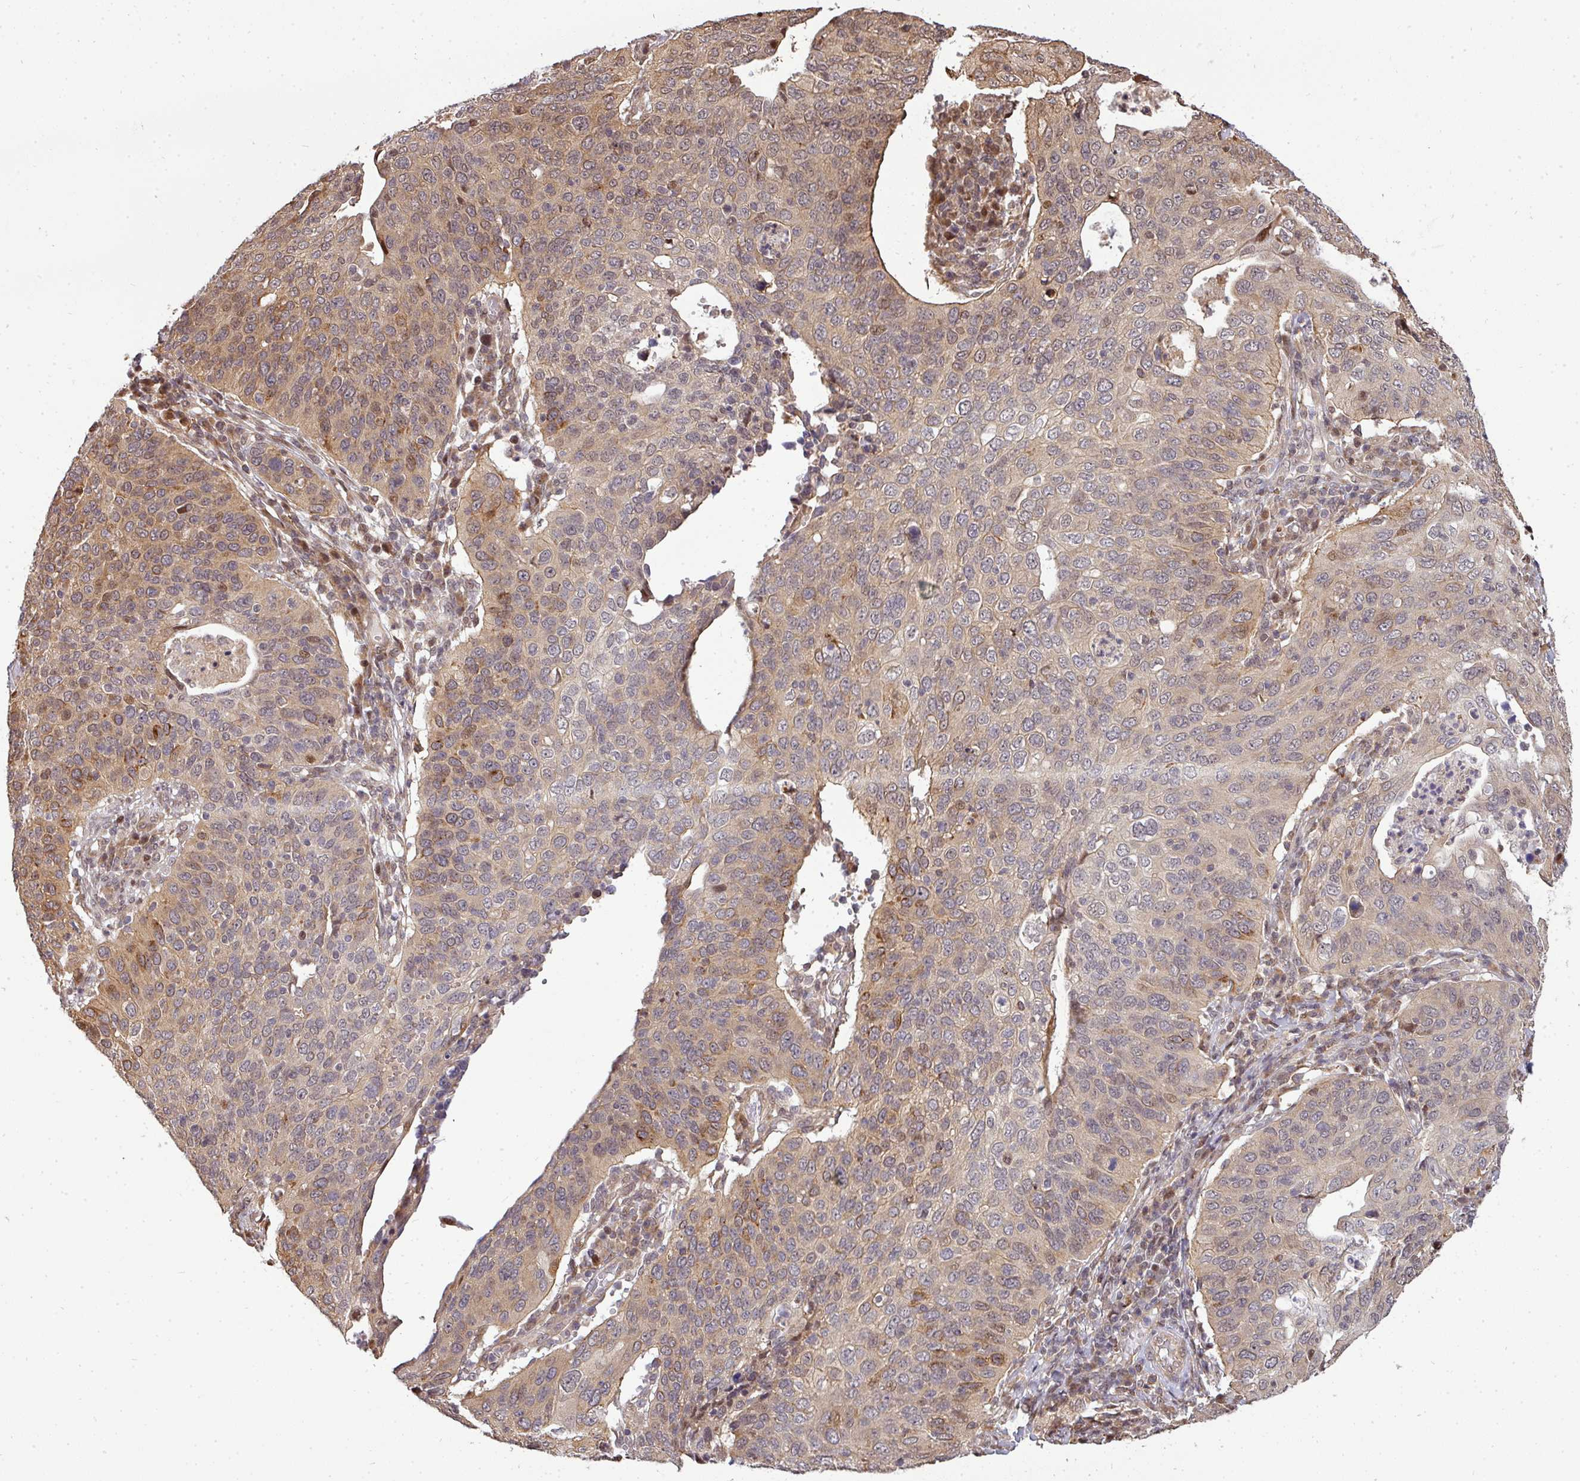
{"staining": {"intensity": "moderate", "quantity": ">75%", "location": "cytoplasmic/membranous,nuclear"}, "tissue": "cervical cancer", "cell_type": "Tumor cells", "image_type": "cancer", "snomed": [{"axis": "morphology", "description": "Squamous cell carcinoma, NOS"}, {"axis": "topography", "description": "Cervix"}], "caption": "Squamous cell carcinoma (cervical) tissue shows moderate cytoplasmic/membranous and nuclear expression in about >75% of tumor cells (DAB IHC with brightfield microscopy, high magnification).", "gene": "PATZ1", "patient": {"sex": "female", "age": 36}}